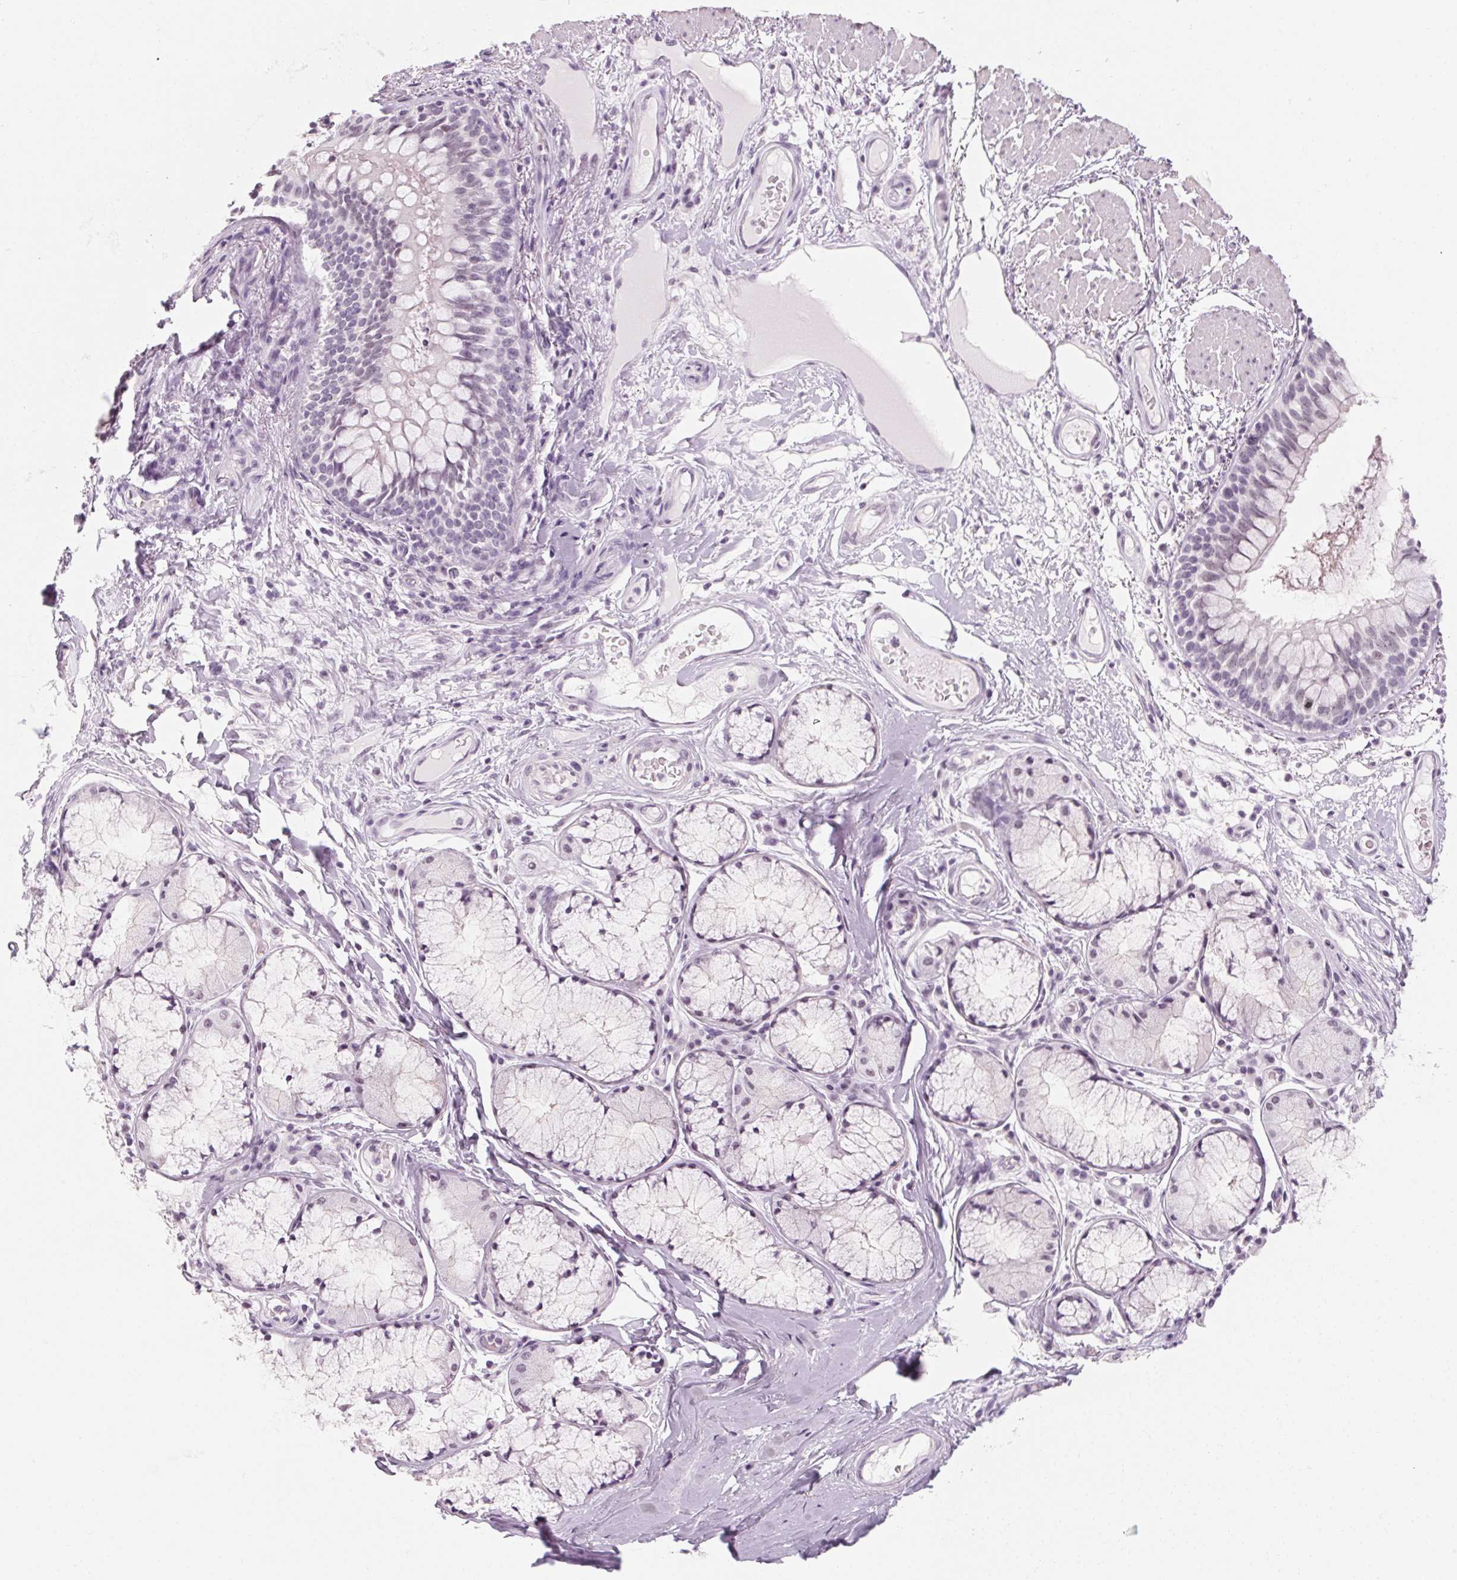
{"staining": {"intensity": "negative", "quantity": "none", "location": "none"}, "tissue": "soft tissue", "cell_type": "Fibroblasts", "image_type": "normal", "snomed": [{"axis": "morphology", "description": "Normal tissue, NOS"}, {"axis": "topography", "description": "Cartilage tissue"}, {"axis": "topography", "description": "Bronchus"}], "caption": "A high-resolution image shows IHC staining of normal soft tissue, which reveals no significant expression in fibroblasts. (Stains: DAB immunohistochemistry (IHC) with hematoxylin counter stain, Microscopy: brightfield microscopy at high magnification).", "gene": "ZIC4", "patient": {"sex": "male", "age": 64}}